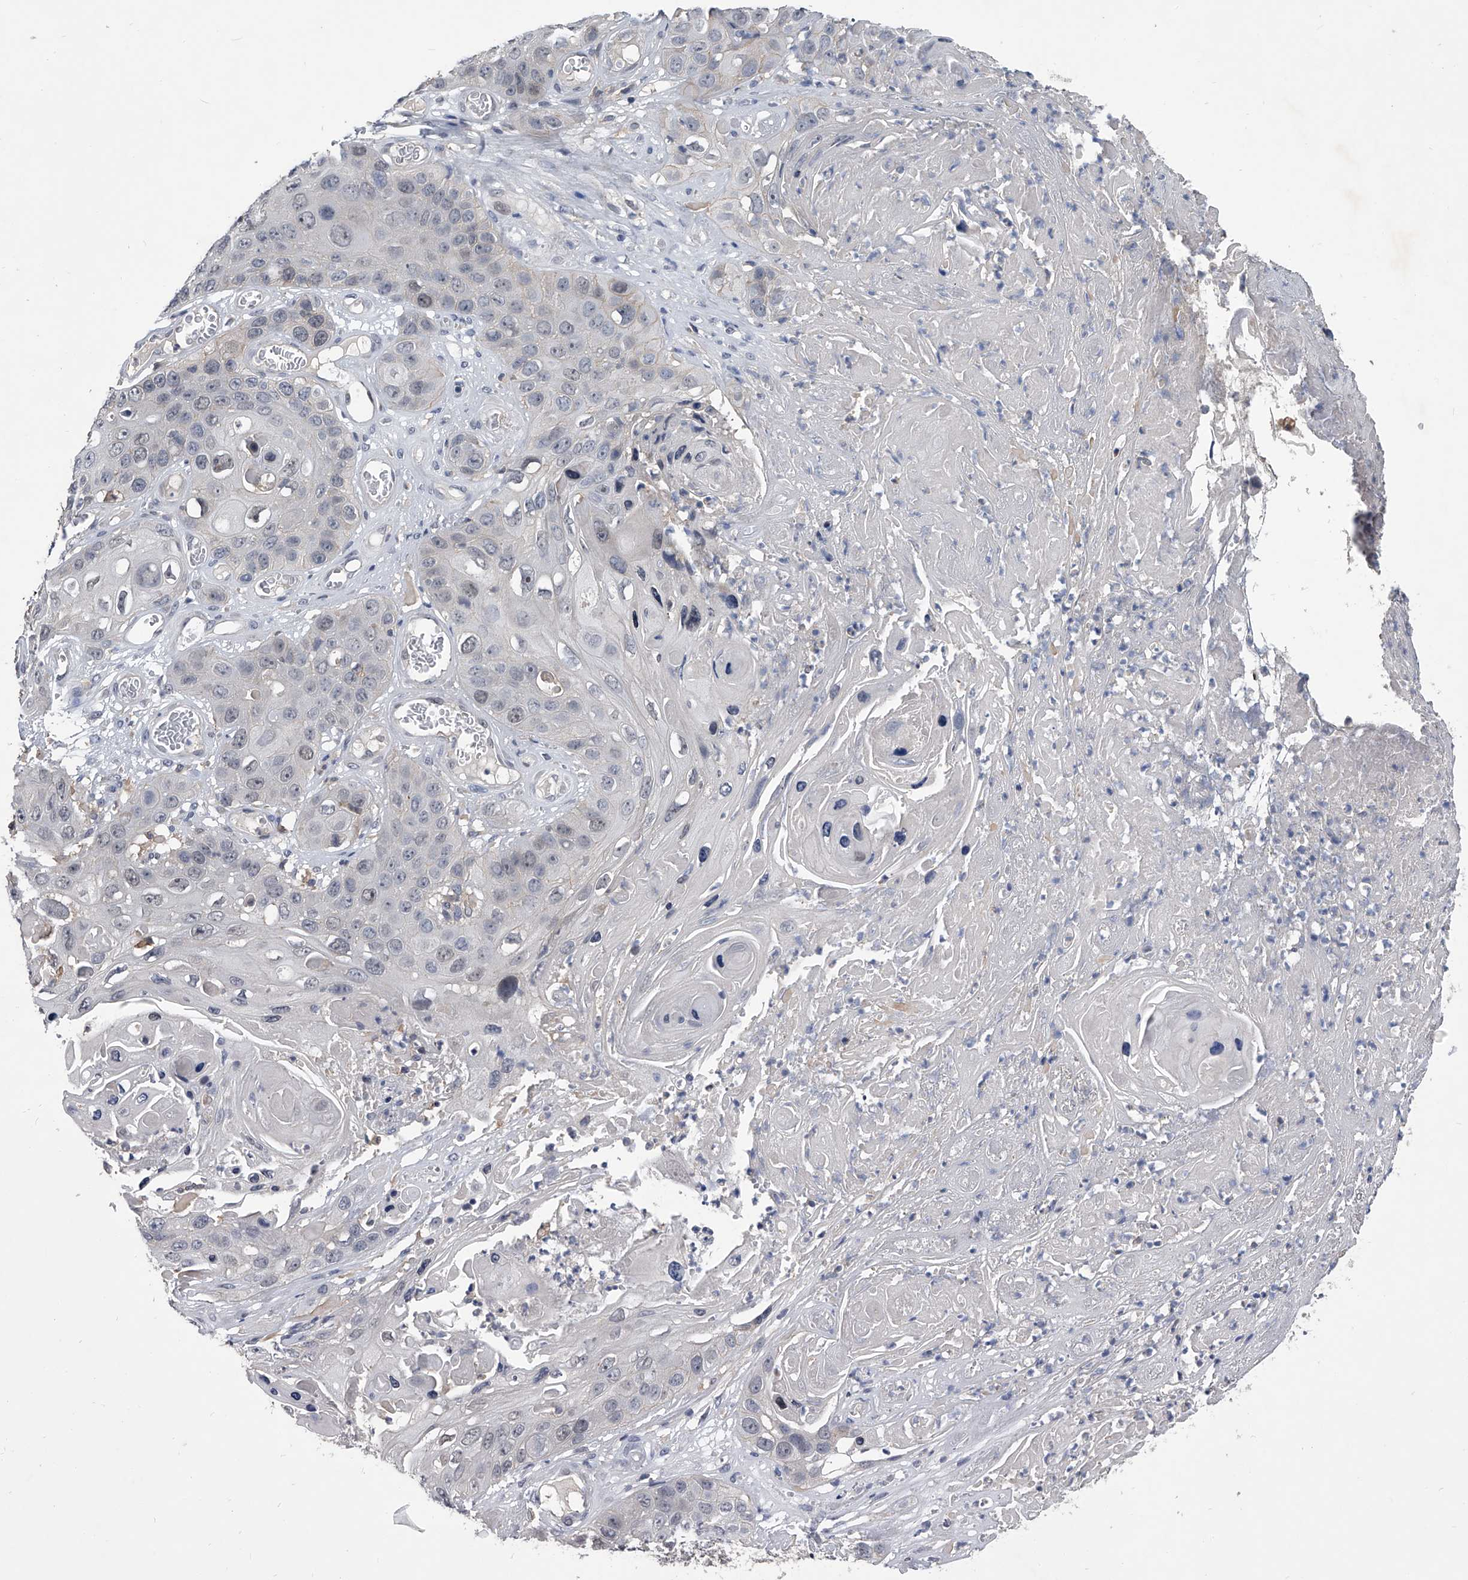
{"staining": {"intensity": "negative", "quantity": "none", "location": "none"}, "tissue": "skin cancer", "cell_type": "Tumor cells", "image_type": "cancer", "snomed": [{"axis": "morphology", "description": "Squamous cell carcinoma, NOS"}, {"axis": "topography", "description": "Skin"}], "caption": "High magnification brightfield microscopy of skin cancer (squamous cell carcinoma) stained with DAB (3,3'-diaminobenzidine) (brown) and counterstained with hematoxylin (blue): tumor cells show no significant expression.", "gene": "MAP4K3", "patient": {"sex": "male", "age": 55}}